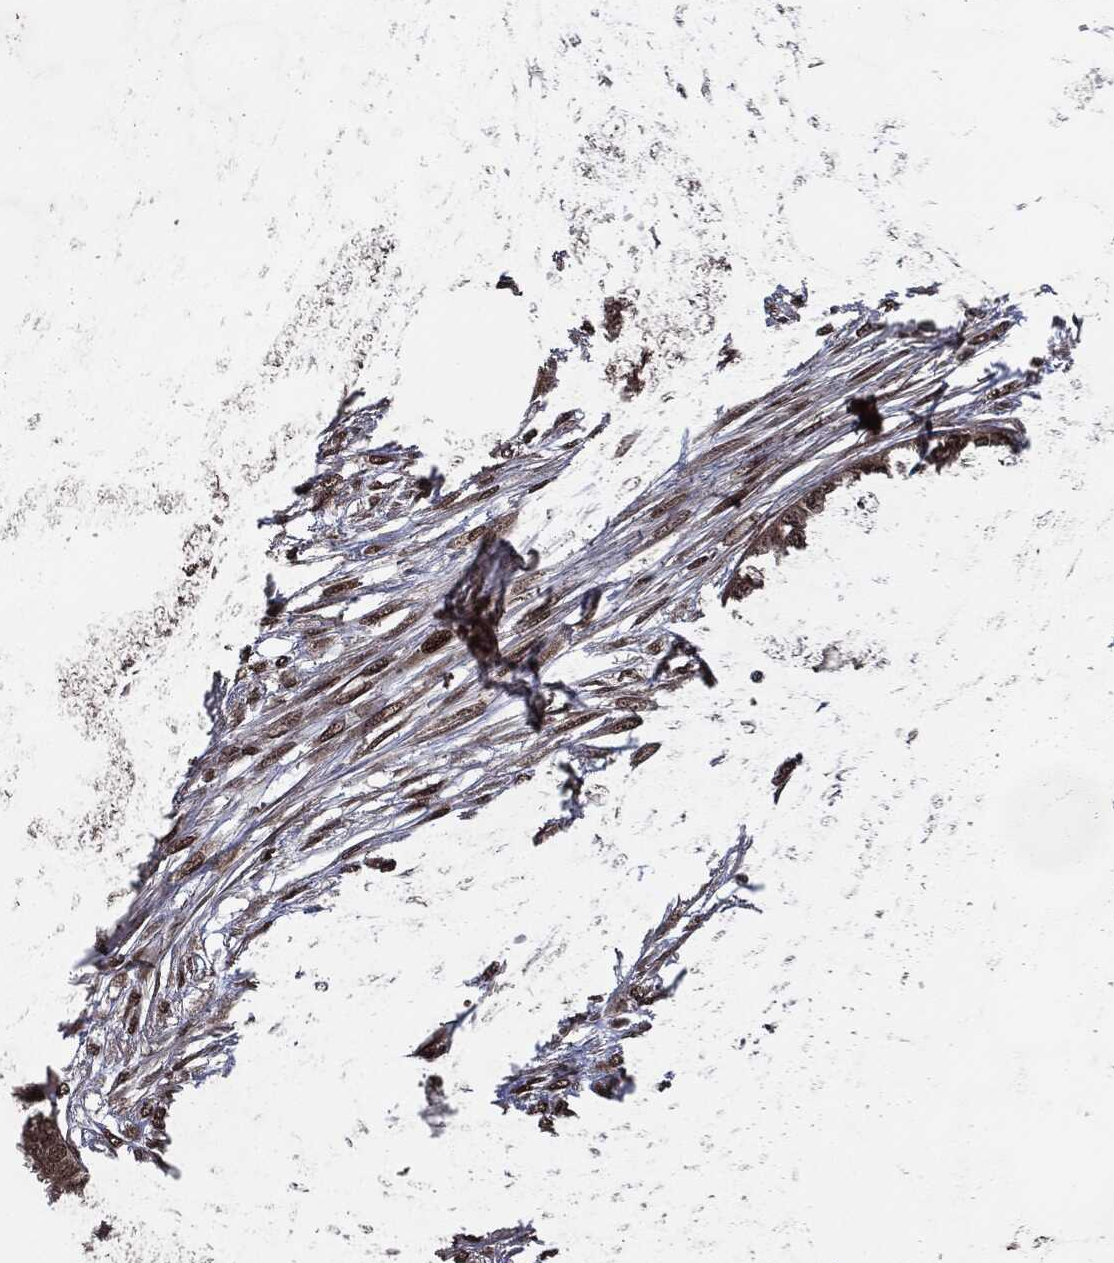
{"staining": {"intensity": "strong", "quantity": "25%-75%", "location": "nuclear"}, "tissue": "endometrial cancer", "cell_type": "Tumor cells", "image_type": "cancer", "snomed": [{"axis": "morphology", "description": "Adenocarcinoma, NOS"}, {"axis": "morphology", "description": "Adenocarcinoma, metastatic, NOS"}, {"axis": "topography", "description": "Adipose tissue"}, {"axis": "topography", "description": "Endometrium"}], "caption": "IHC staining of endometrial cancer (adenocarcinoma), which shows high levels of strong nuclear staining in approximately 25%-75% of tumor cells indicating strong nuclear protein positivity. The staining was performed using DAB (3,3'-diaminobenzidine) (brown) for protein detection and nuclei were counterstained in hematoxylin (blue).", "gene": "DVL2", "patient": {"sex": "female", "age": 67}}